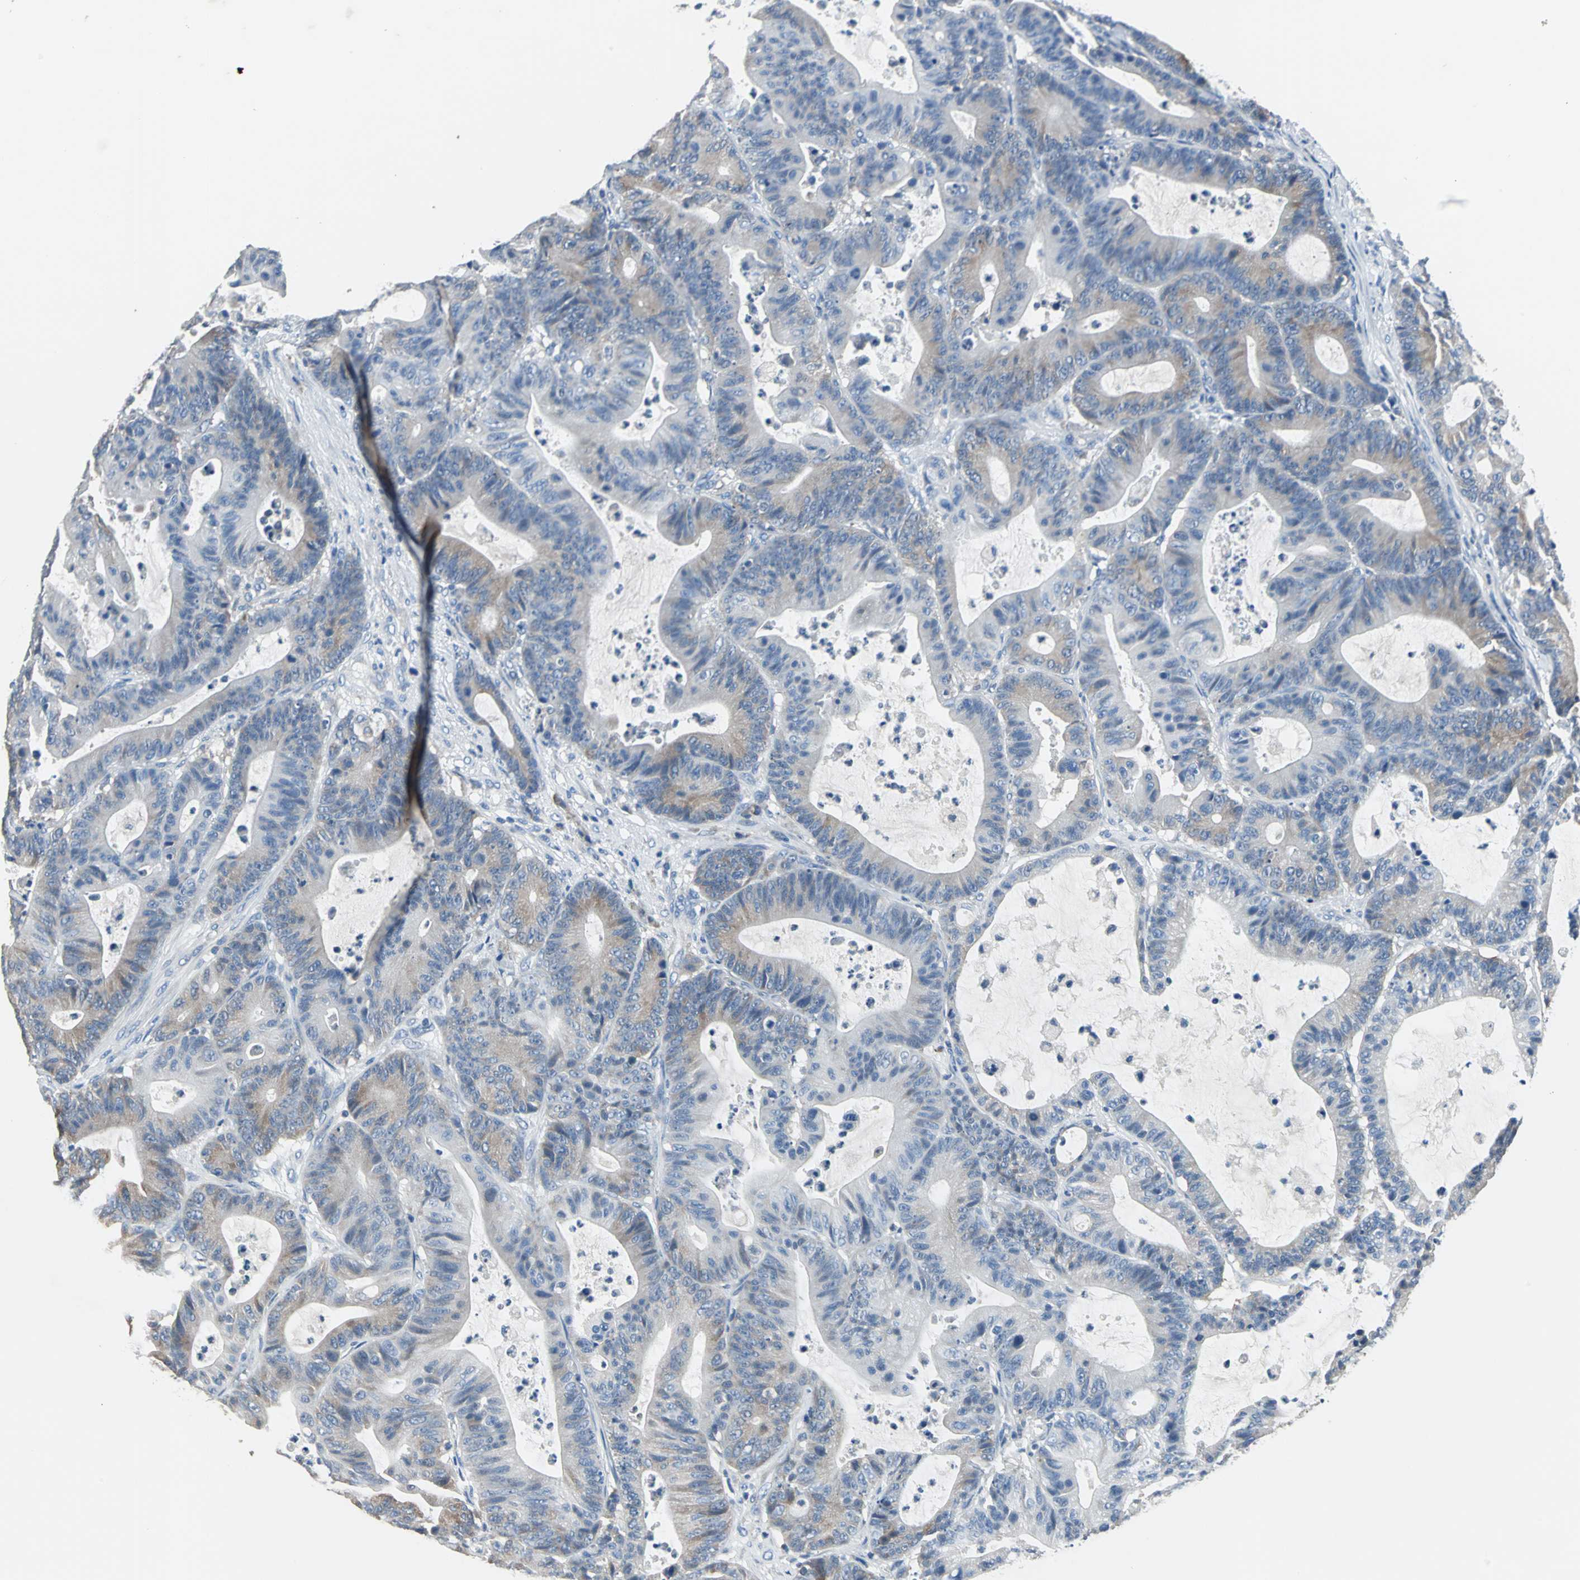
{"staining": {"intensity": "weak", "quantity": "<25%", "location": "cytoplasmic/membranous"}, "tissue": "colorectal cancer", "cell_type": "Tumor cells", "image_type": "cancer", "snomed": [{"axis": "morphology", "description": "Adenocarcinoma, NOS"}, {"axis": "topography", "description": "Colon"}], "caption": "Tumor cells show no significant expression in colorectal adenocarcinoma. (Stains: DAB IHC with hematoxylin counter stain, Microscopy: brightfield microscopy at high magnification).", "gene": "PRKCA", "patient": {"sex": "female", "age": 84}}